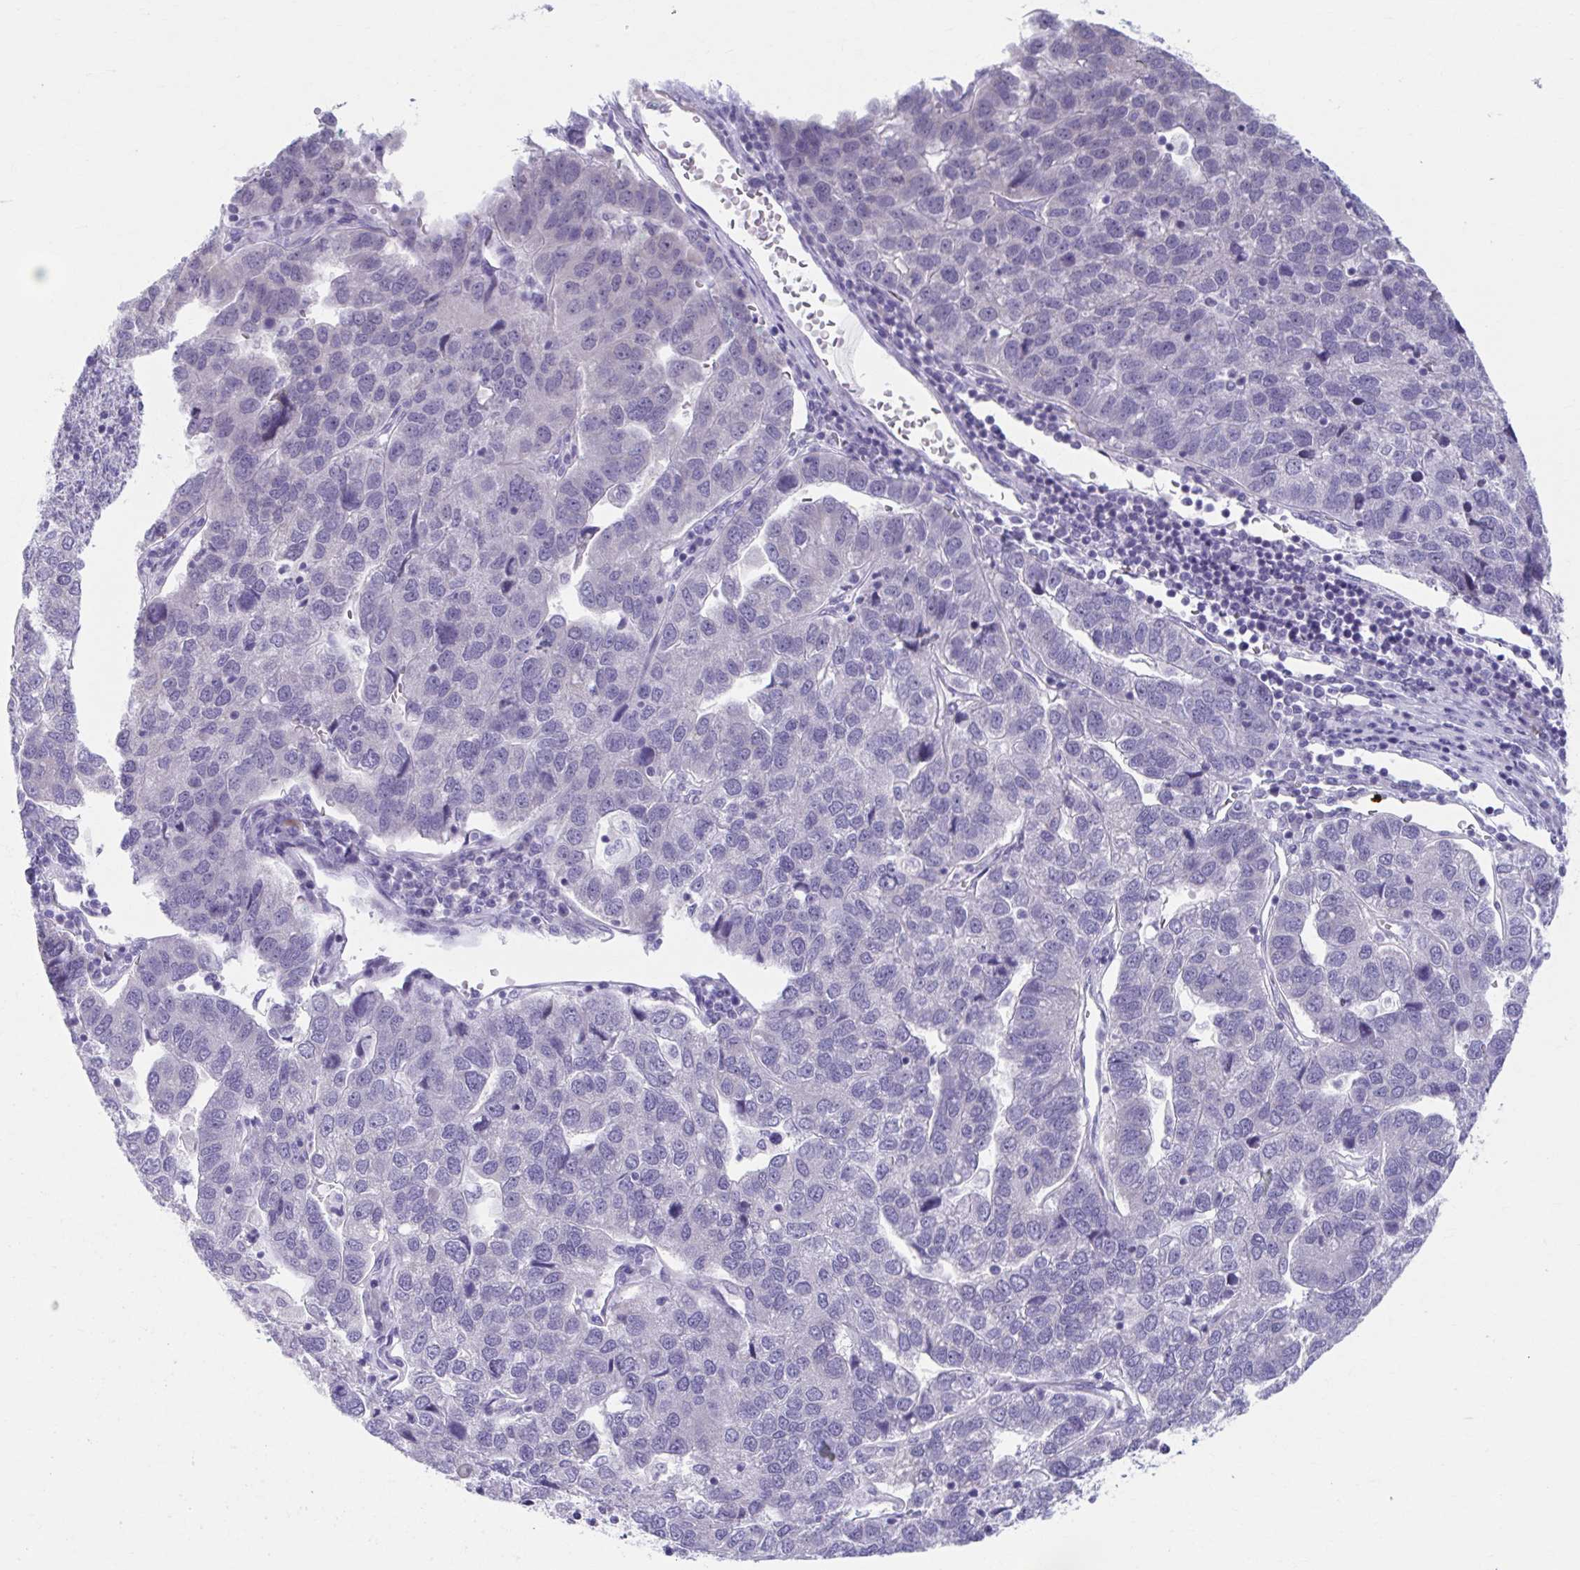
{"staining": {"intensity": "negative", "quantity": "none", "location": "none"}, "tissue": "pancreatic cancer", "cell_type": "Tumor cells", "image_type": "cancer", "snomed": [{"axis": "morphology", "description": "Adenocarcinoma, NOS"}, {"axis": "topography", "description": "Pancreas"}], "caption": "Protein analysis of pancreatic cancer (adenocarcinoma) exhibits no significant staining in tumor cells.", "gene": "CCDC105", "patient": {"sex": "female", "age": 61}}